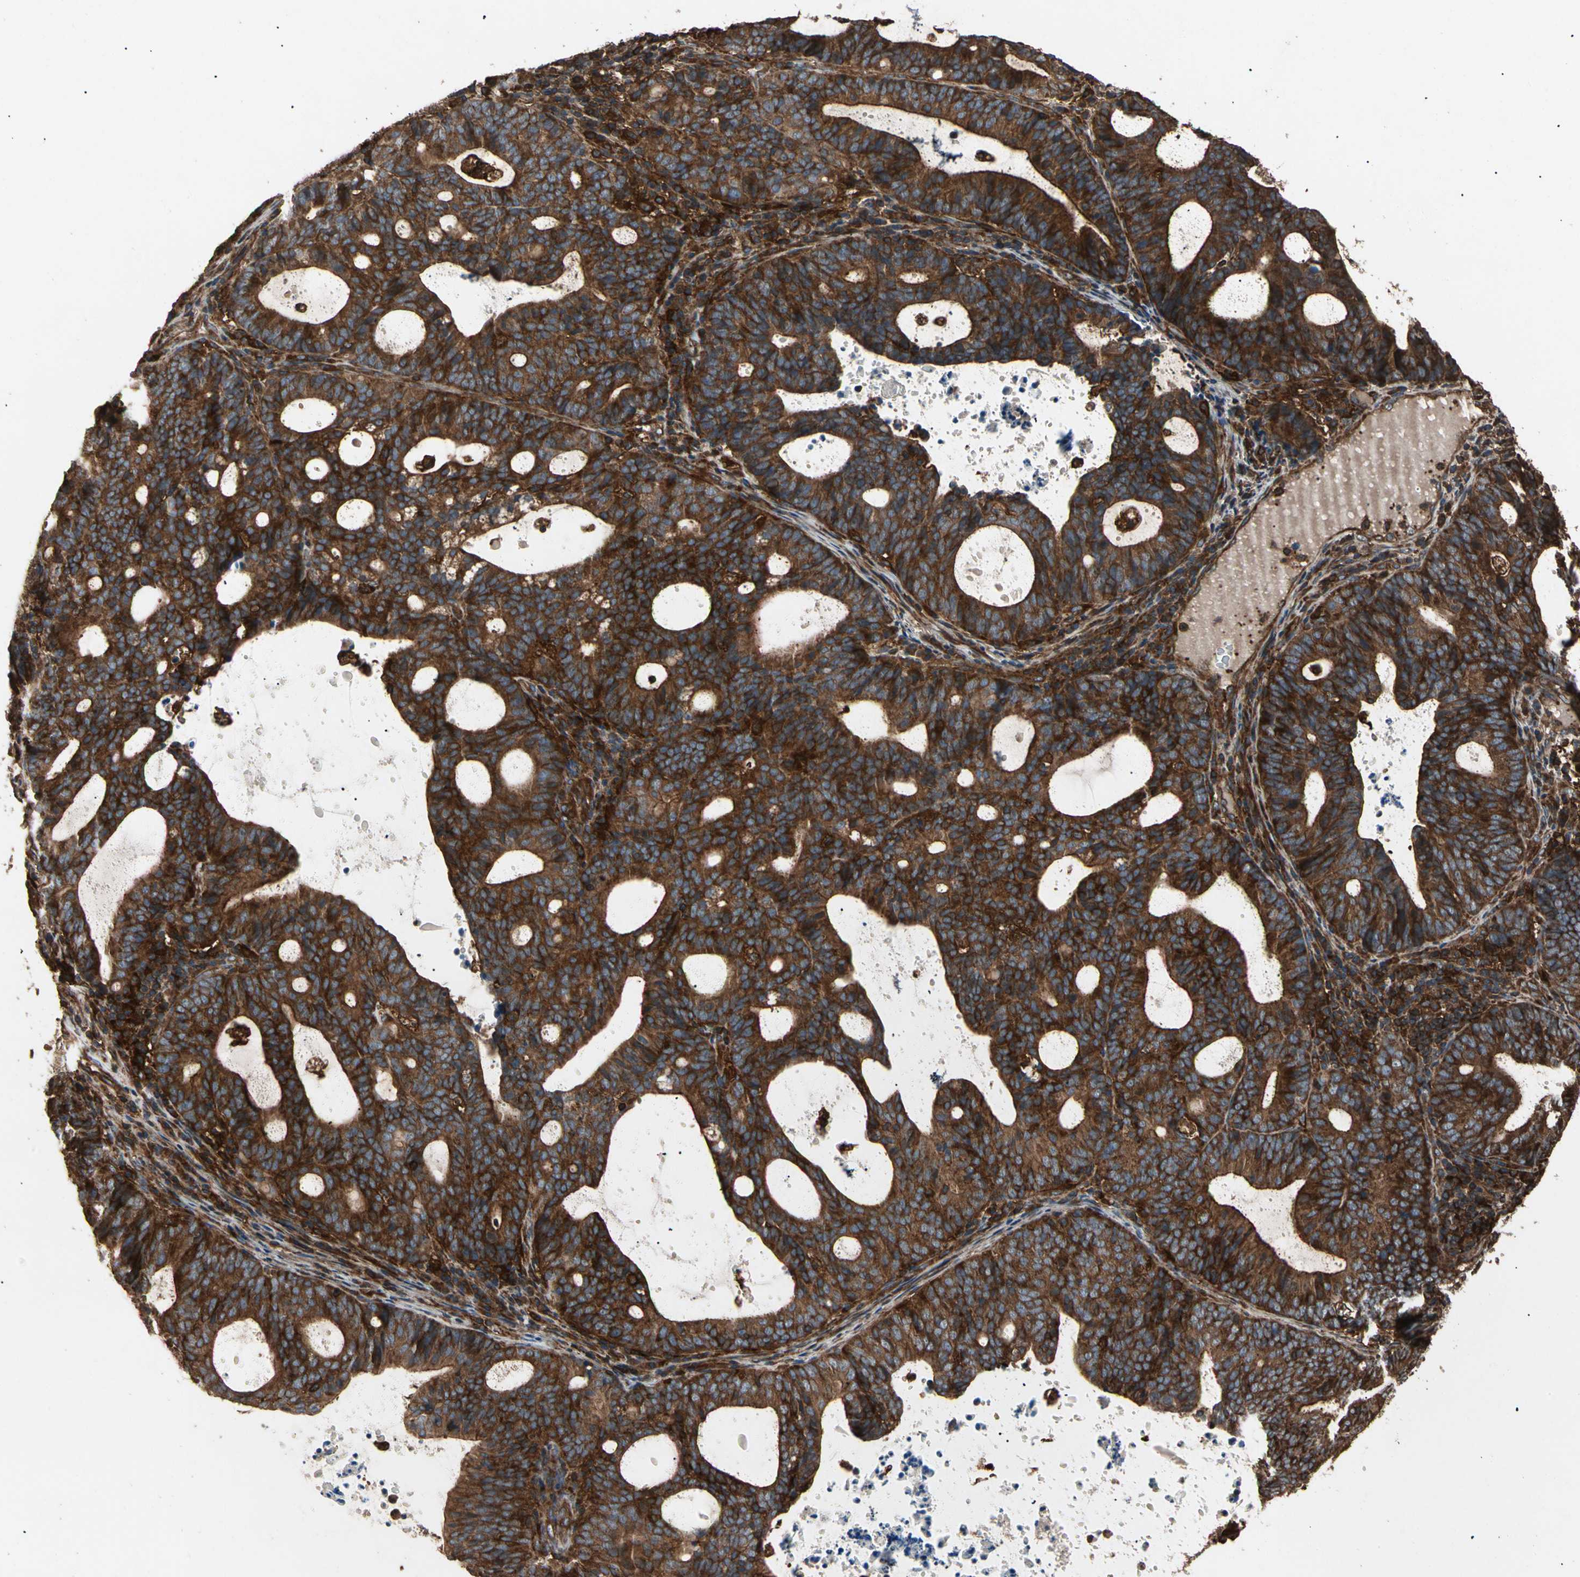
{"staining": {"intensity": "strong", "quantity": ">75%", "location": "cytoplasmic/membranous"}, "tissue": "endometrial cancer", "cell_type": "Tumor cells", "image_type": "cancer", "snomed": [{"axis": "morphology", "description": "Adenocarcinoma, NOS"}, {"axis": "topography", "description": "Uterus"}], "caption": "About >75% of tumor cells in human adenocarcinoma (endometrial) demonstrate strong cytoplasmic/membranous protein staining as visualized by brown immunohistochemical staining.", "gene": "AGBL2", "patient": {"sex": "female", "age": 83}}